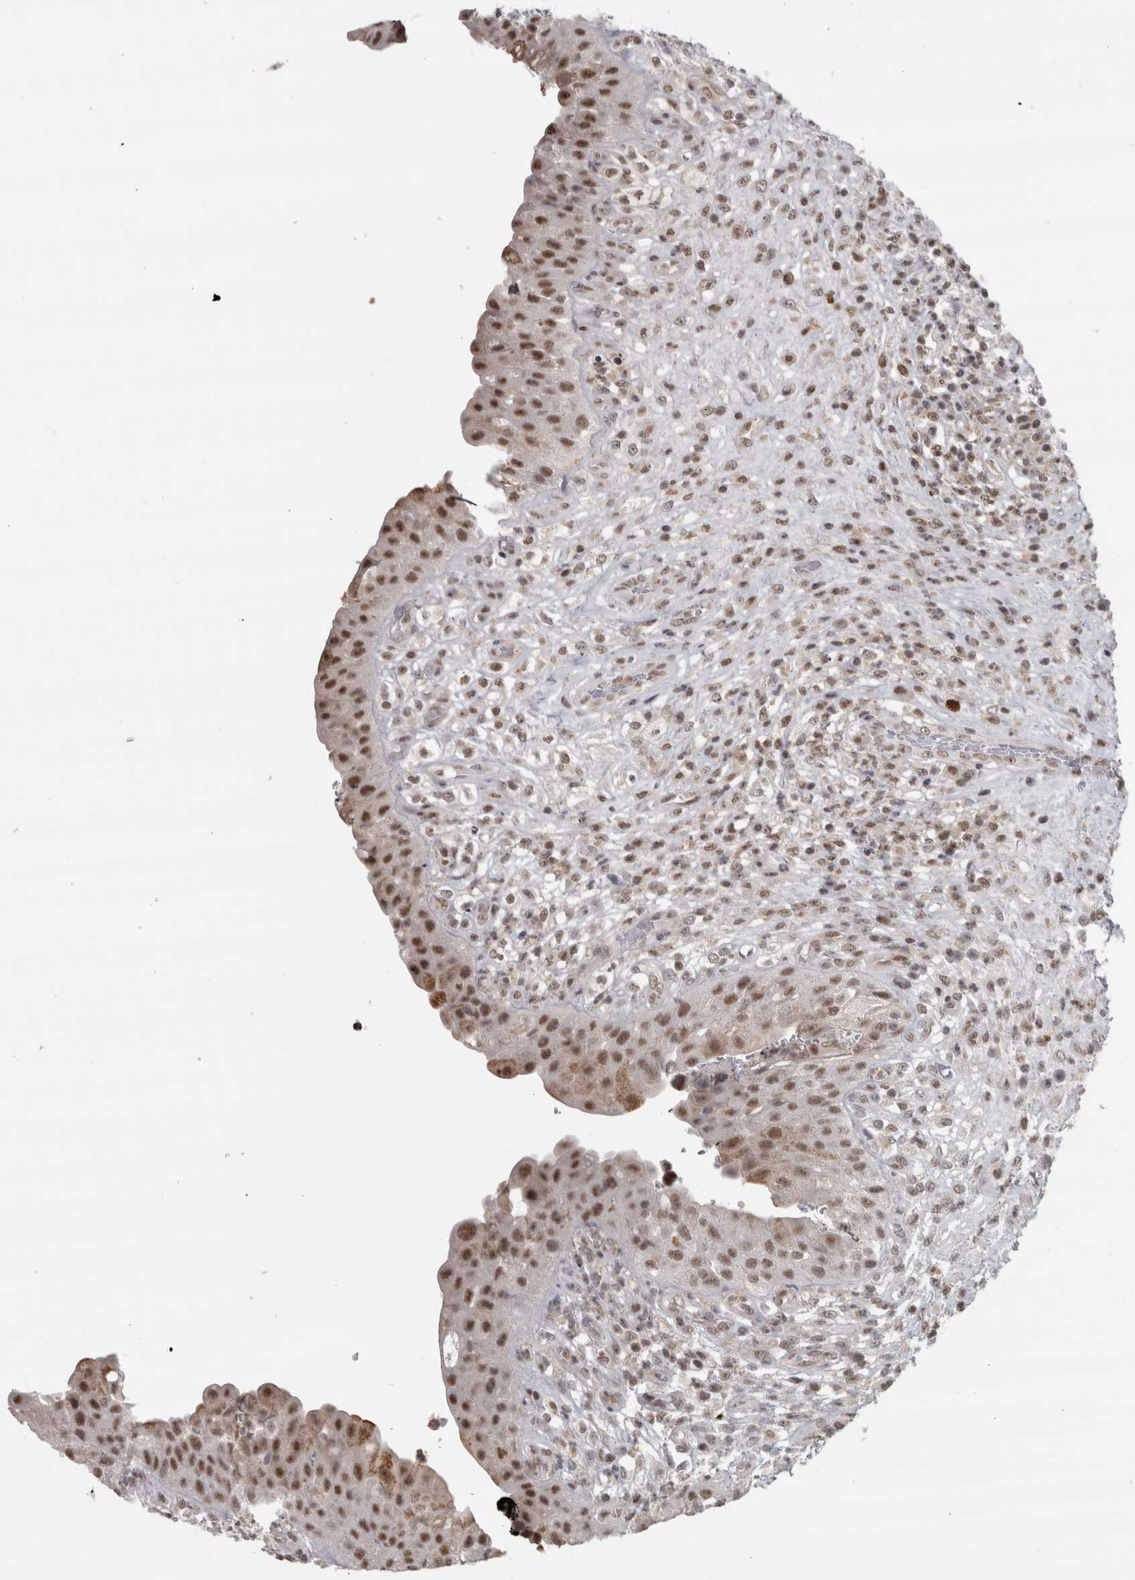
{"staining": {"intensity": "moderate", "quantity": ">75%", "location": "nuclear"}, "tissue": "urinary bladder", "cell_type": "Urothelial cells", "image_type": "normal", "snomed": [{"axis": "morphology", "description": "Normal tissue, NOS"}, {"axis": "topography", "description": "Urinary bladder"}], "caption": "Urinary bladder stained with DAB (3,3'-diaminobenzidine) immunohistochemistry (IHC) displays medium levels of moderate nuclear staining in about >75% of urothelial cells.", "gene": "MICU3", "patient": {"sex": "female", "age": 62}}